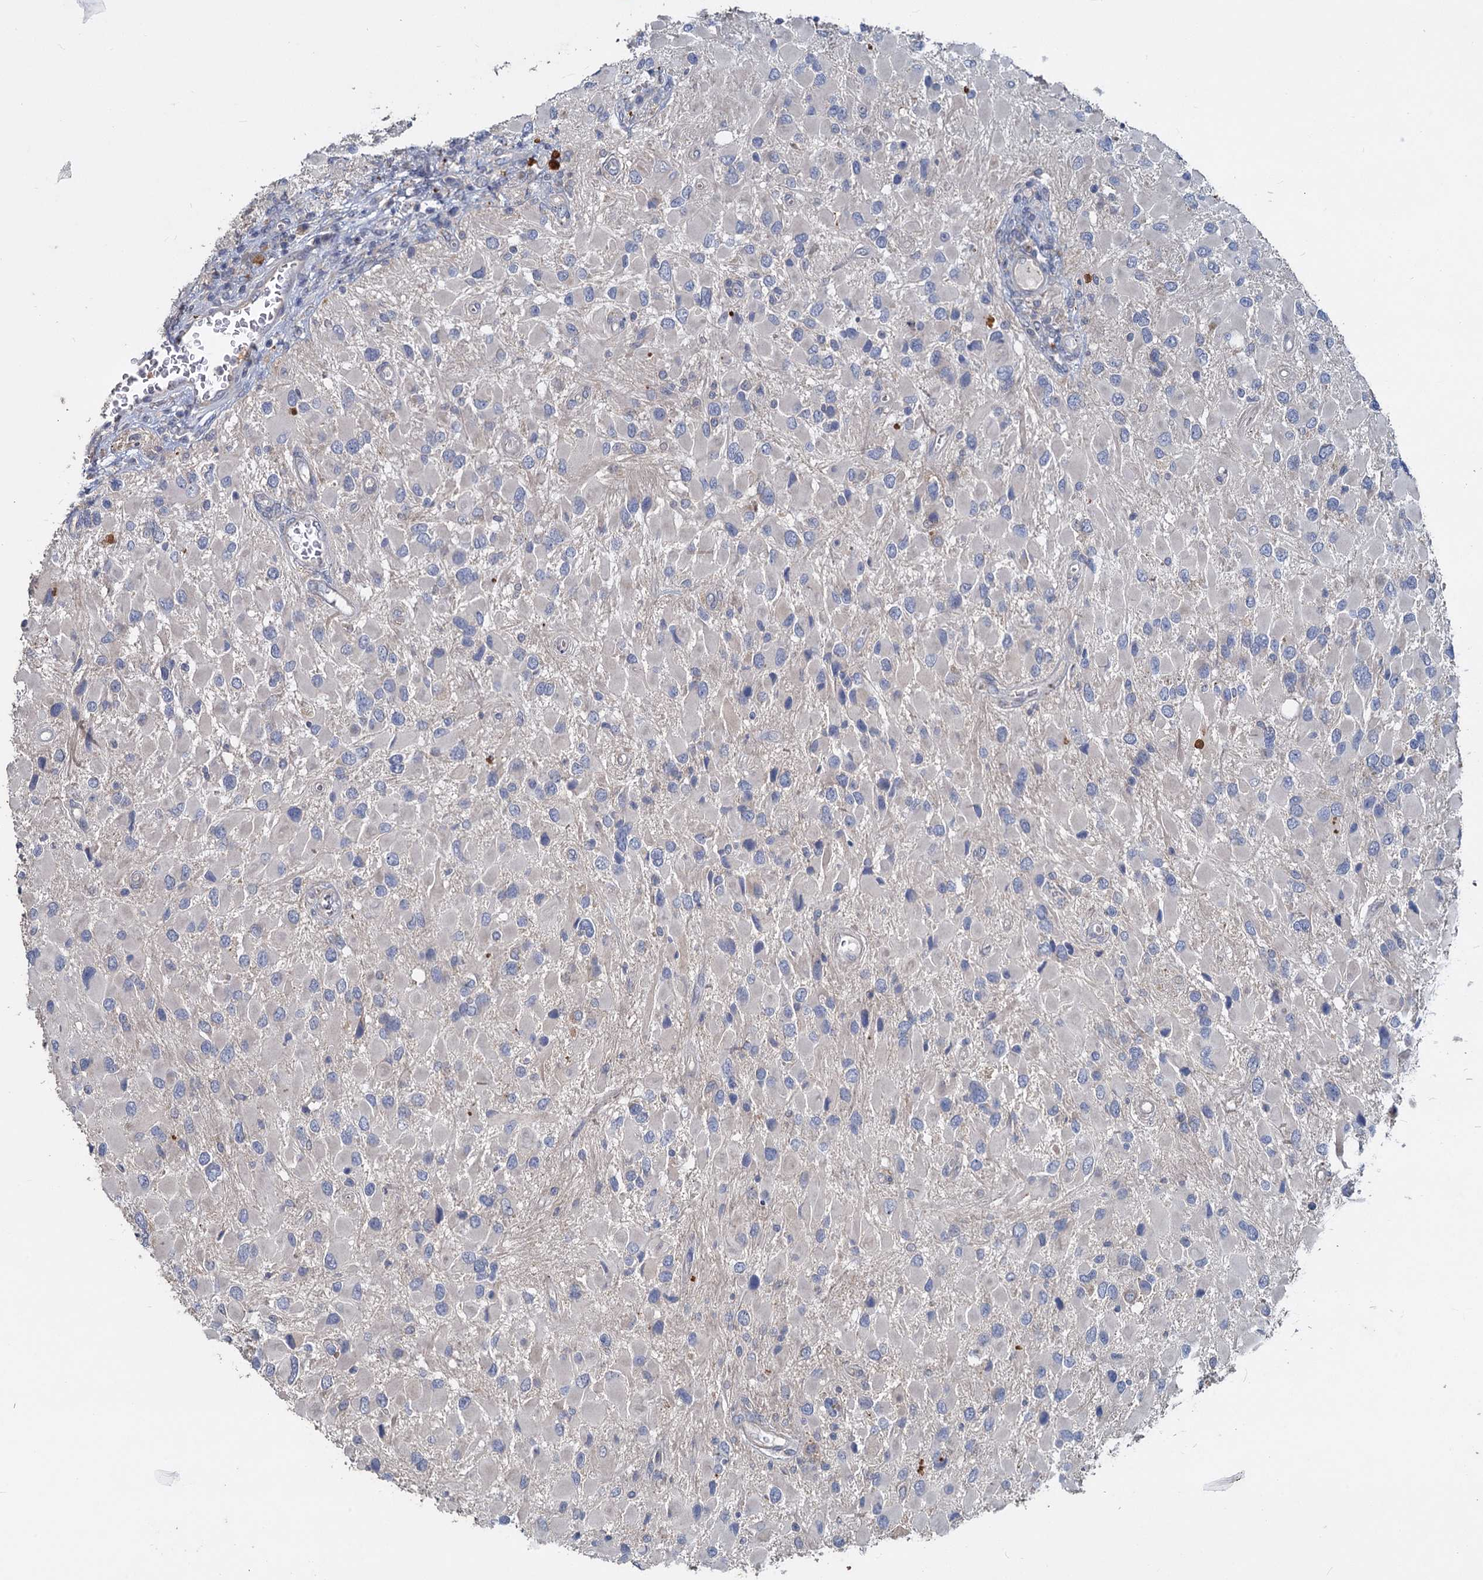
{"staining": {"intensity": "negative", "quantity": "none", "location": "none"}, "tissue": "glioma", "cell_type": "Tumor cells", "image_type": "cancer", "snomed": [{"axis": "morphology", "description": "Glioma, malignant, High grade"}, {"axis": "topography", "description": "Brain"}], "caption": "A photomicrograph of human malignant glioma (high-grade) is negative for staining in tumor cells.", "gene": "SLC2A7", "patient": {"sex": "male", "age": 53}}